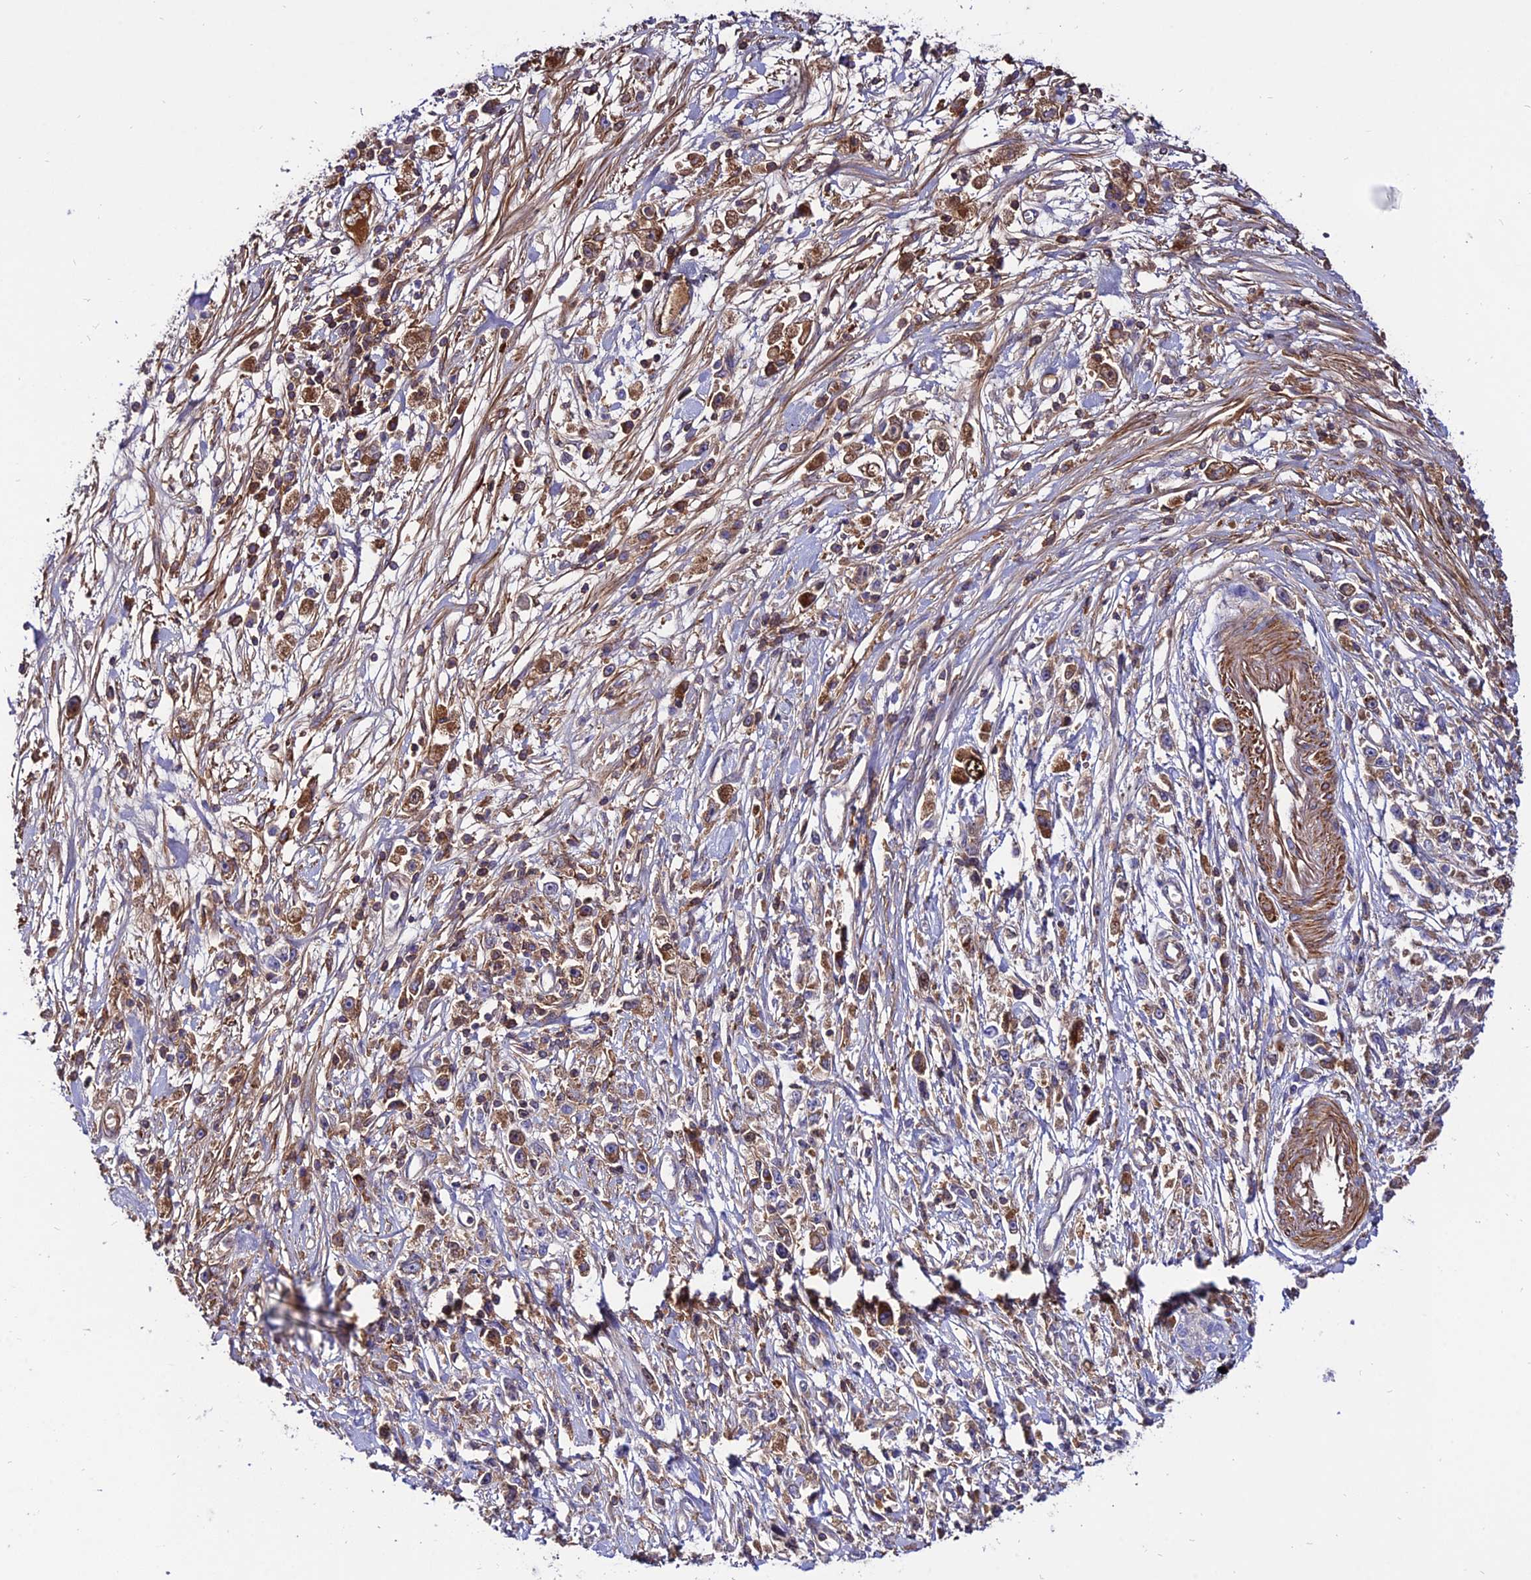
{"staining": {"intensity": "moderate", "quantity": "25%-75%", "location": "cytoplasmic/membranous"}, "tissue": "stomach cancer", "cell_type": "Tumor cells", "image_type": "cancer", "snomed": [{"axis": "morphology", "description": "Adenocarcinoma, NOS"}, {"axis": "topography", "description": "Stomach"}], "caption": "A histopathology image of human stomach adenocarcinoma stained for a protein displays moderate cytoplasmic/membranous brown staining in tumor cells. (DAB = brown stain, brightfield microscopy at high magnification).", "gene": "PYM1", "patient": {"sex": "female", "age": 59}}